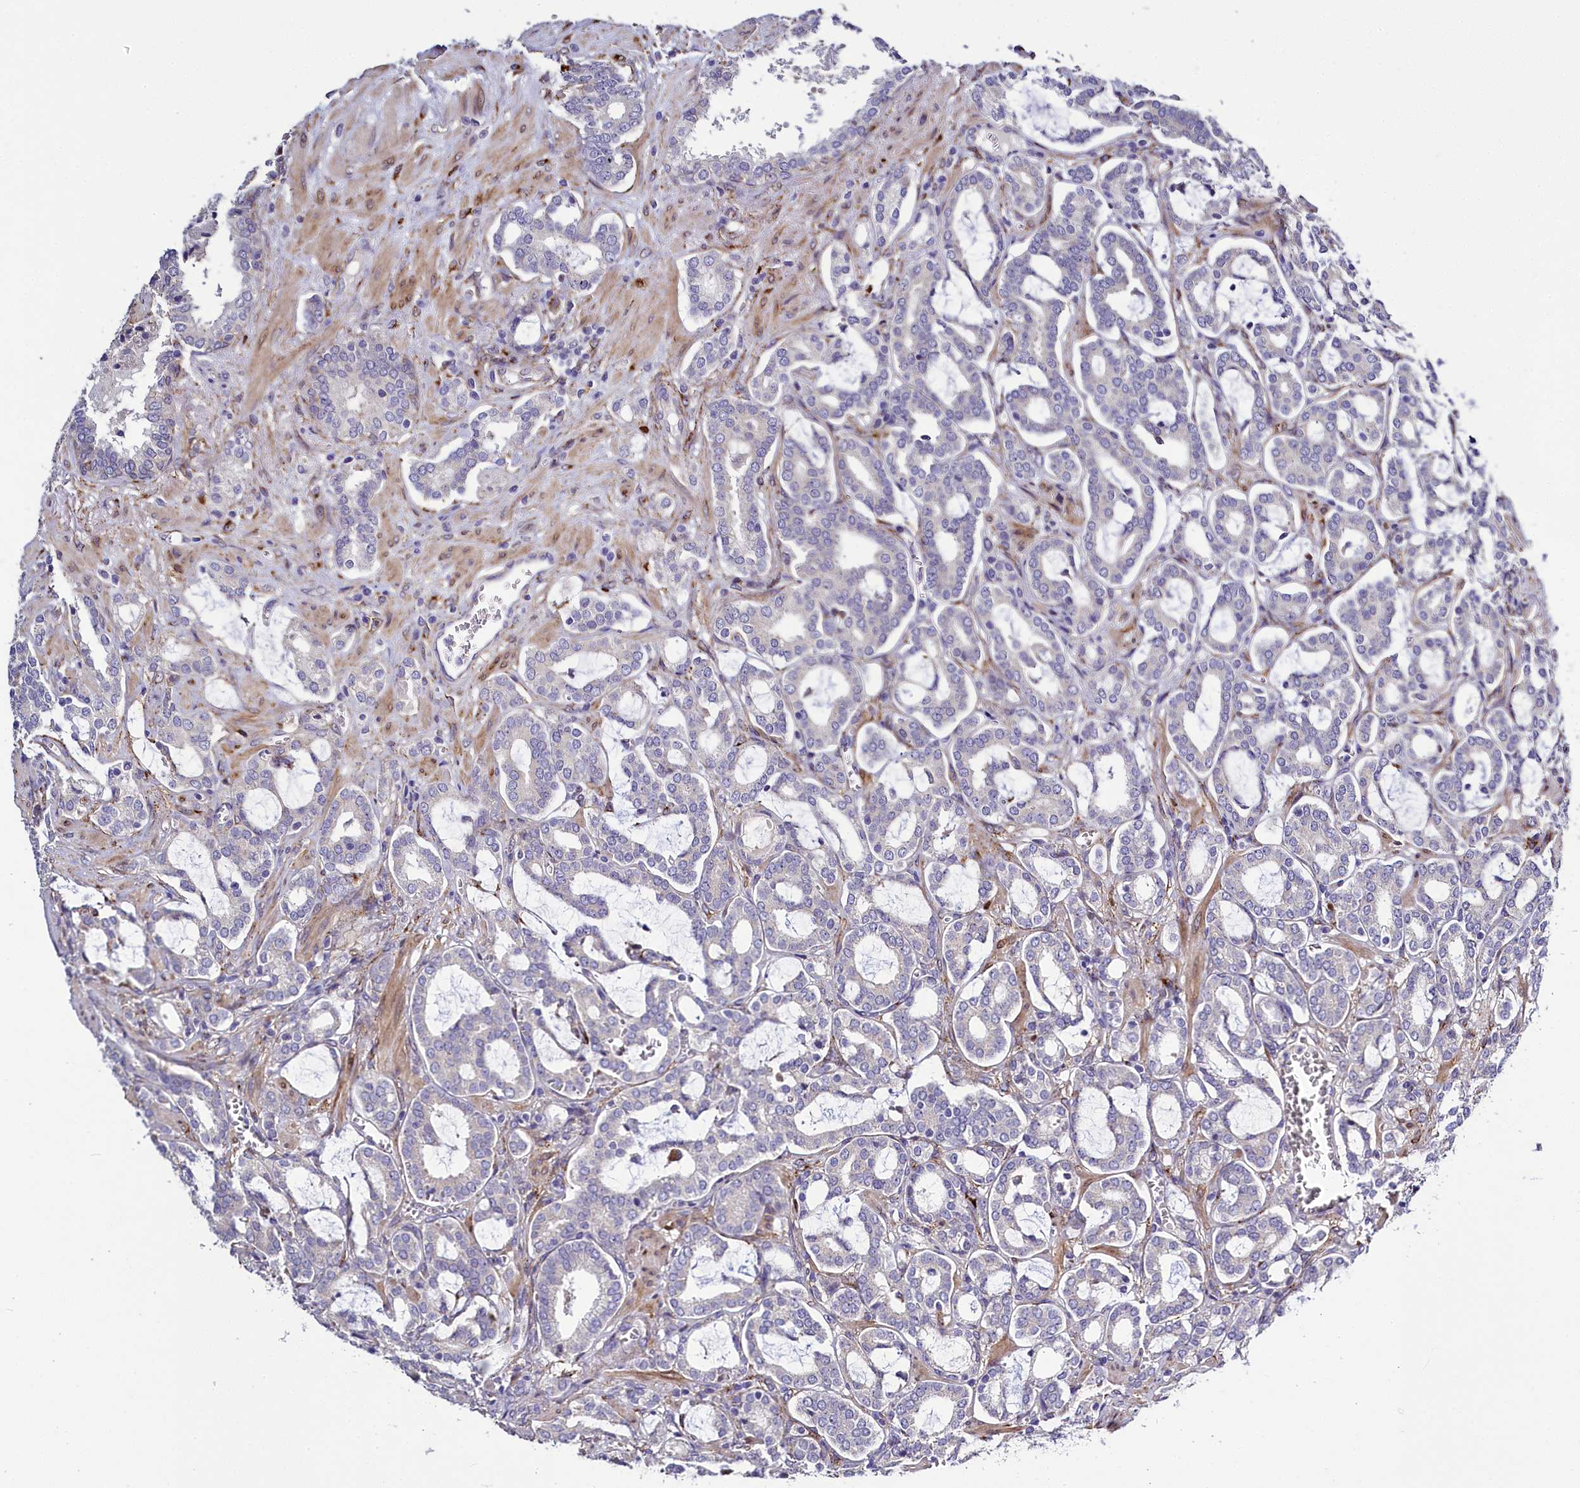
{"staining": {"intensity": "negative", "quantity": "none", "location": "none"}, "tissue": "prostate cancer", "cell_type": "Tumor cells", "image_type": "cancer", "snomed": [{"axis": "morphology", "description": "Adenocarcinoma, High grade"}, {"axis": "topography", "description": "Prostate and seminal vesicle, NOS"}], "caption": "Prostate cancer stained for a protein using immunohistochemistry (IHC) shows no staining tumor cells.", "gene": "MRC2", "patient": {"sex": "male", "age": 67}}